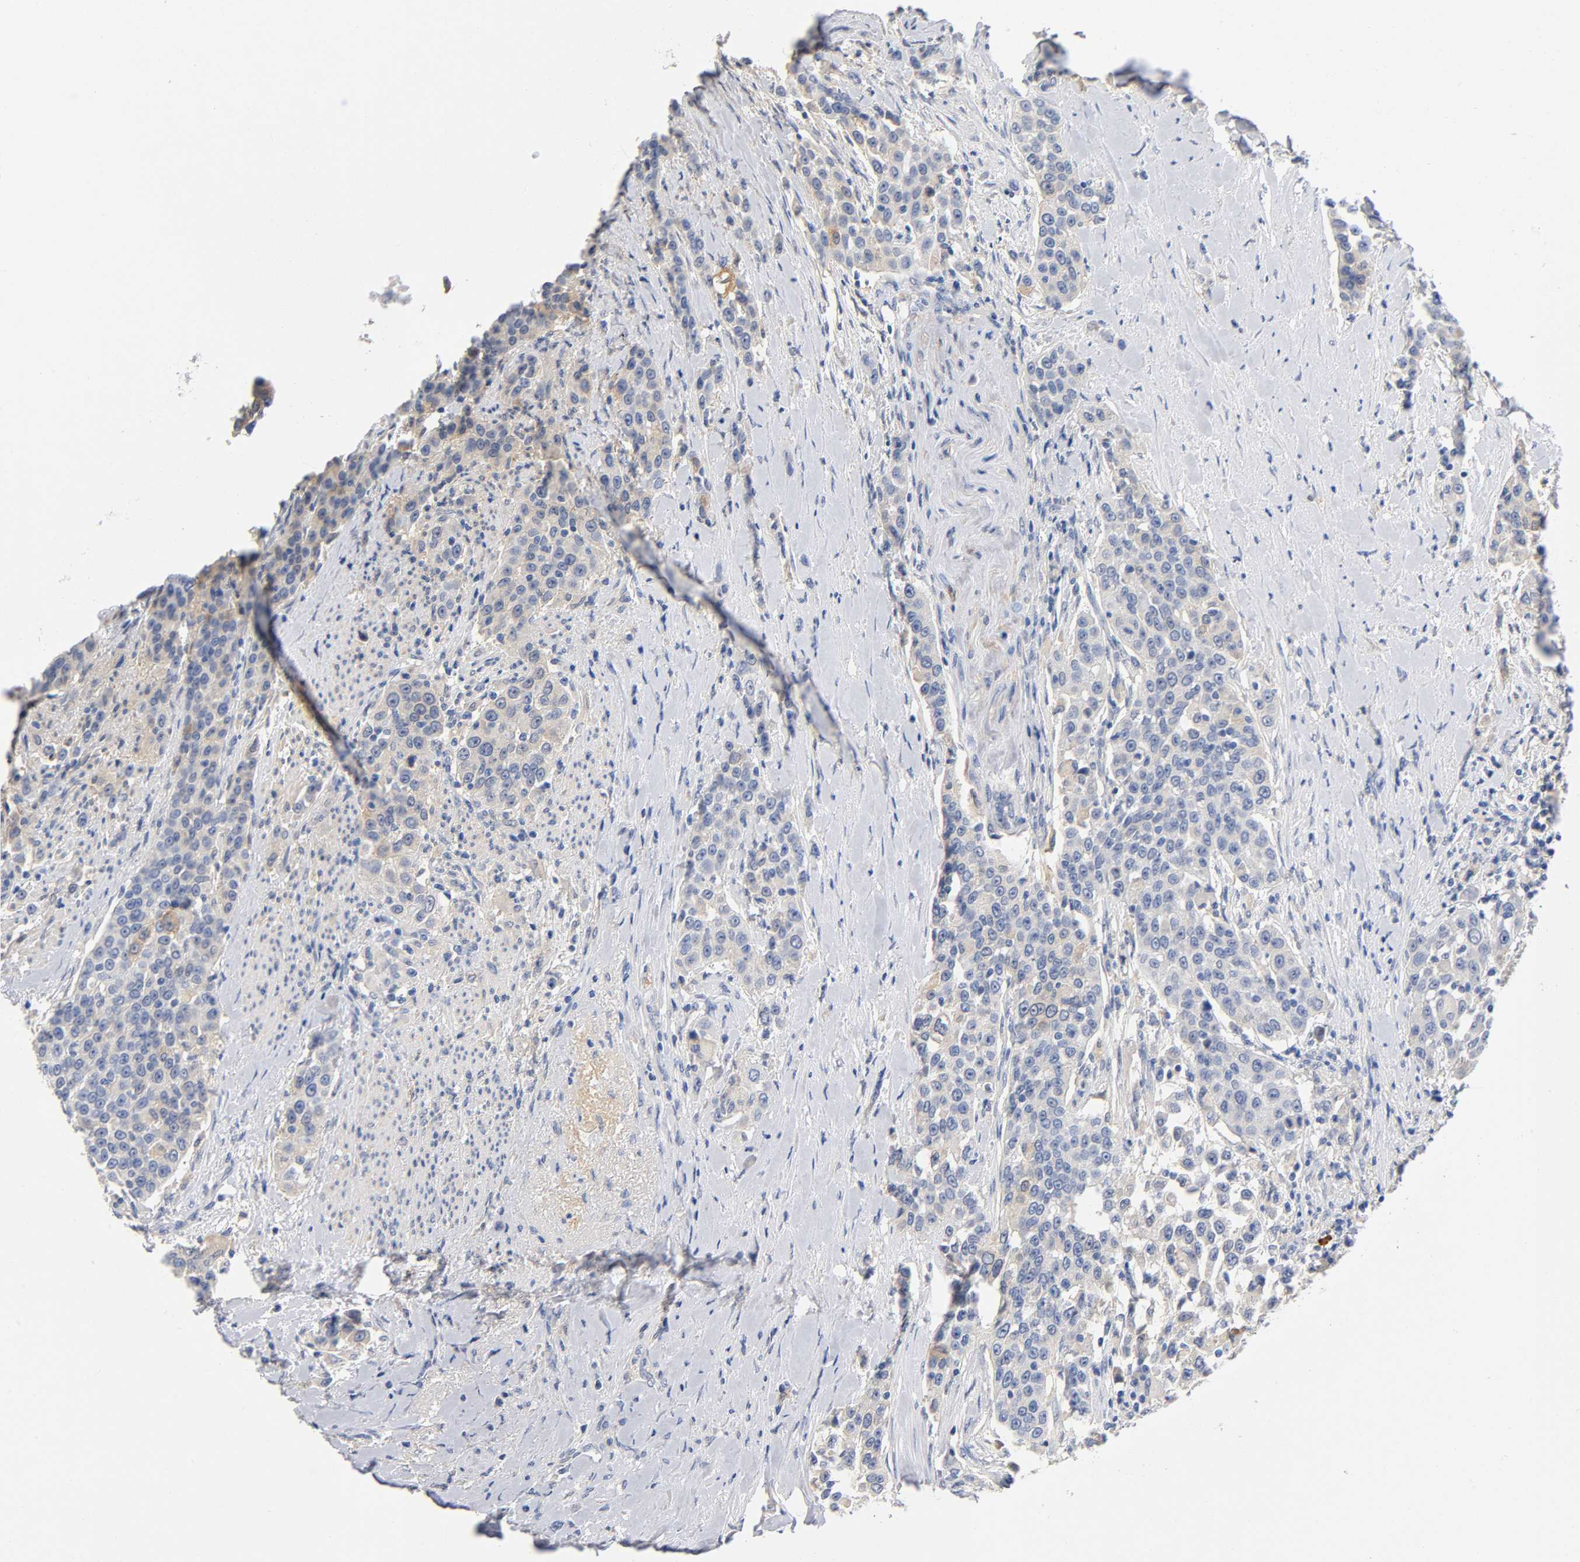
{"staining": {"intensity": "weak", "quantity": "25%-75%", "location": "cytoplasmic/membranous"}, "tissue": "urothelial cancer", "cell_type": "Tumor cells", "image_type": "cancer", "snomed": [{"axis": "morphology", "description": "Urothelial carcinoma, High grade"}, {"axis": "topography", "description": "Urinary bladder"}], "caption": "High-grade urothelial carcinoma was stained to show a protein in brown. There is low levels of weak cytoplasmic/membranous staining in about 25%-75% of tumor cells.", "gene": "TNC", "patient": {"sex": "female", "age": 80}}